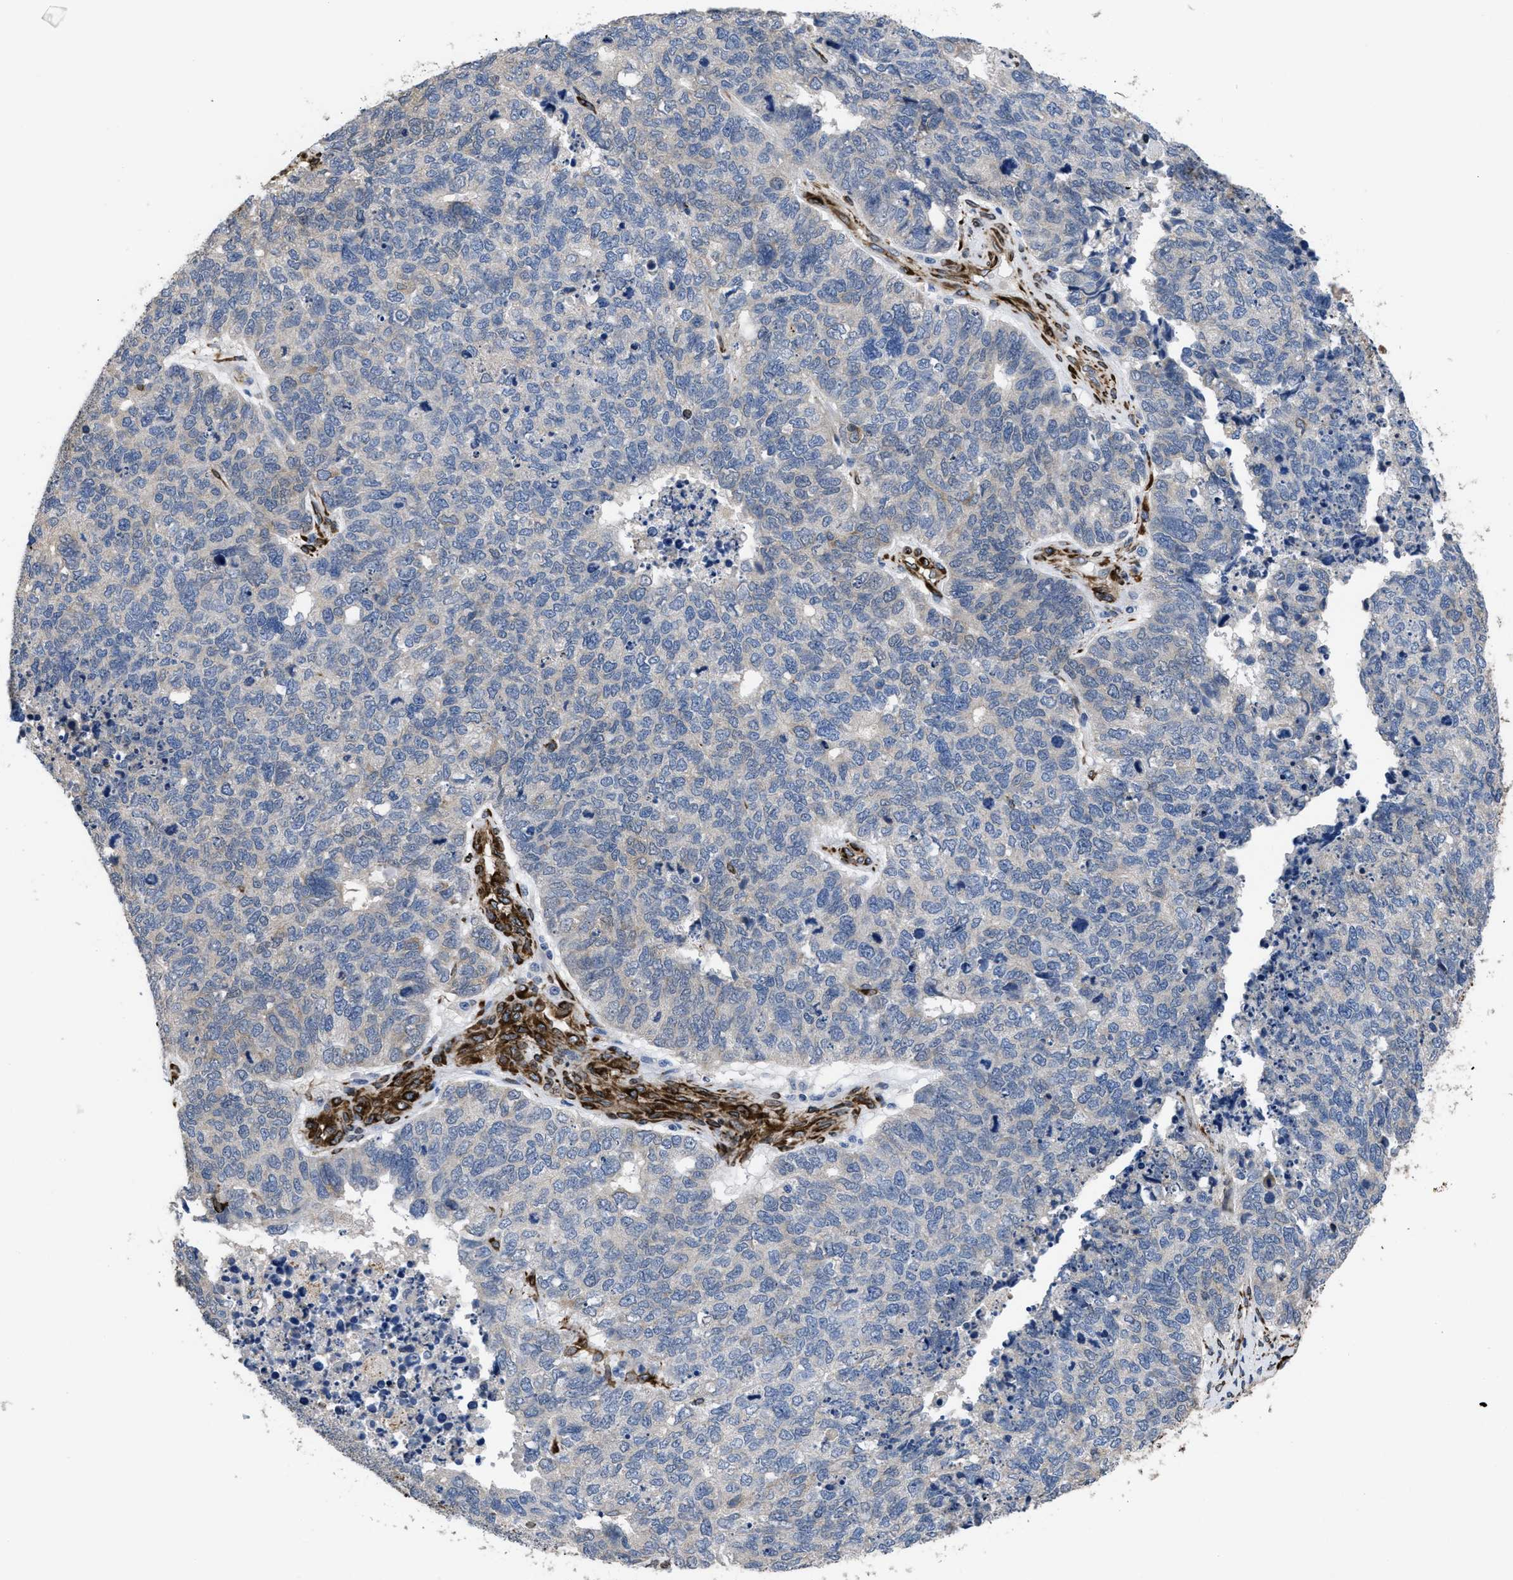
{"staining": {"intensity": "negative", "quantity": "none", "location": "none"}, "tissue": "cervical cancer", "cell_type": "Tumor cells", "image_type": "cancer", "snomed": [{"axis": "morphology", "description": "Squamous cell carcinoma, NOS"}, {"axis": "topography", "description": "Cervix"}], "caption": "A high-resolution image shows immunohistochemistry staining of cervical cancer, which displays no significant staining in tumor cells.", "gene": "SQLE", "patient": {"sex": "female", "age": 63}}